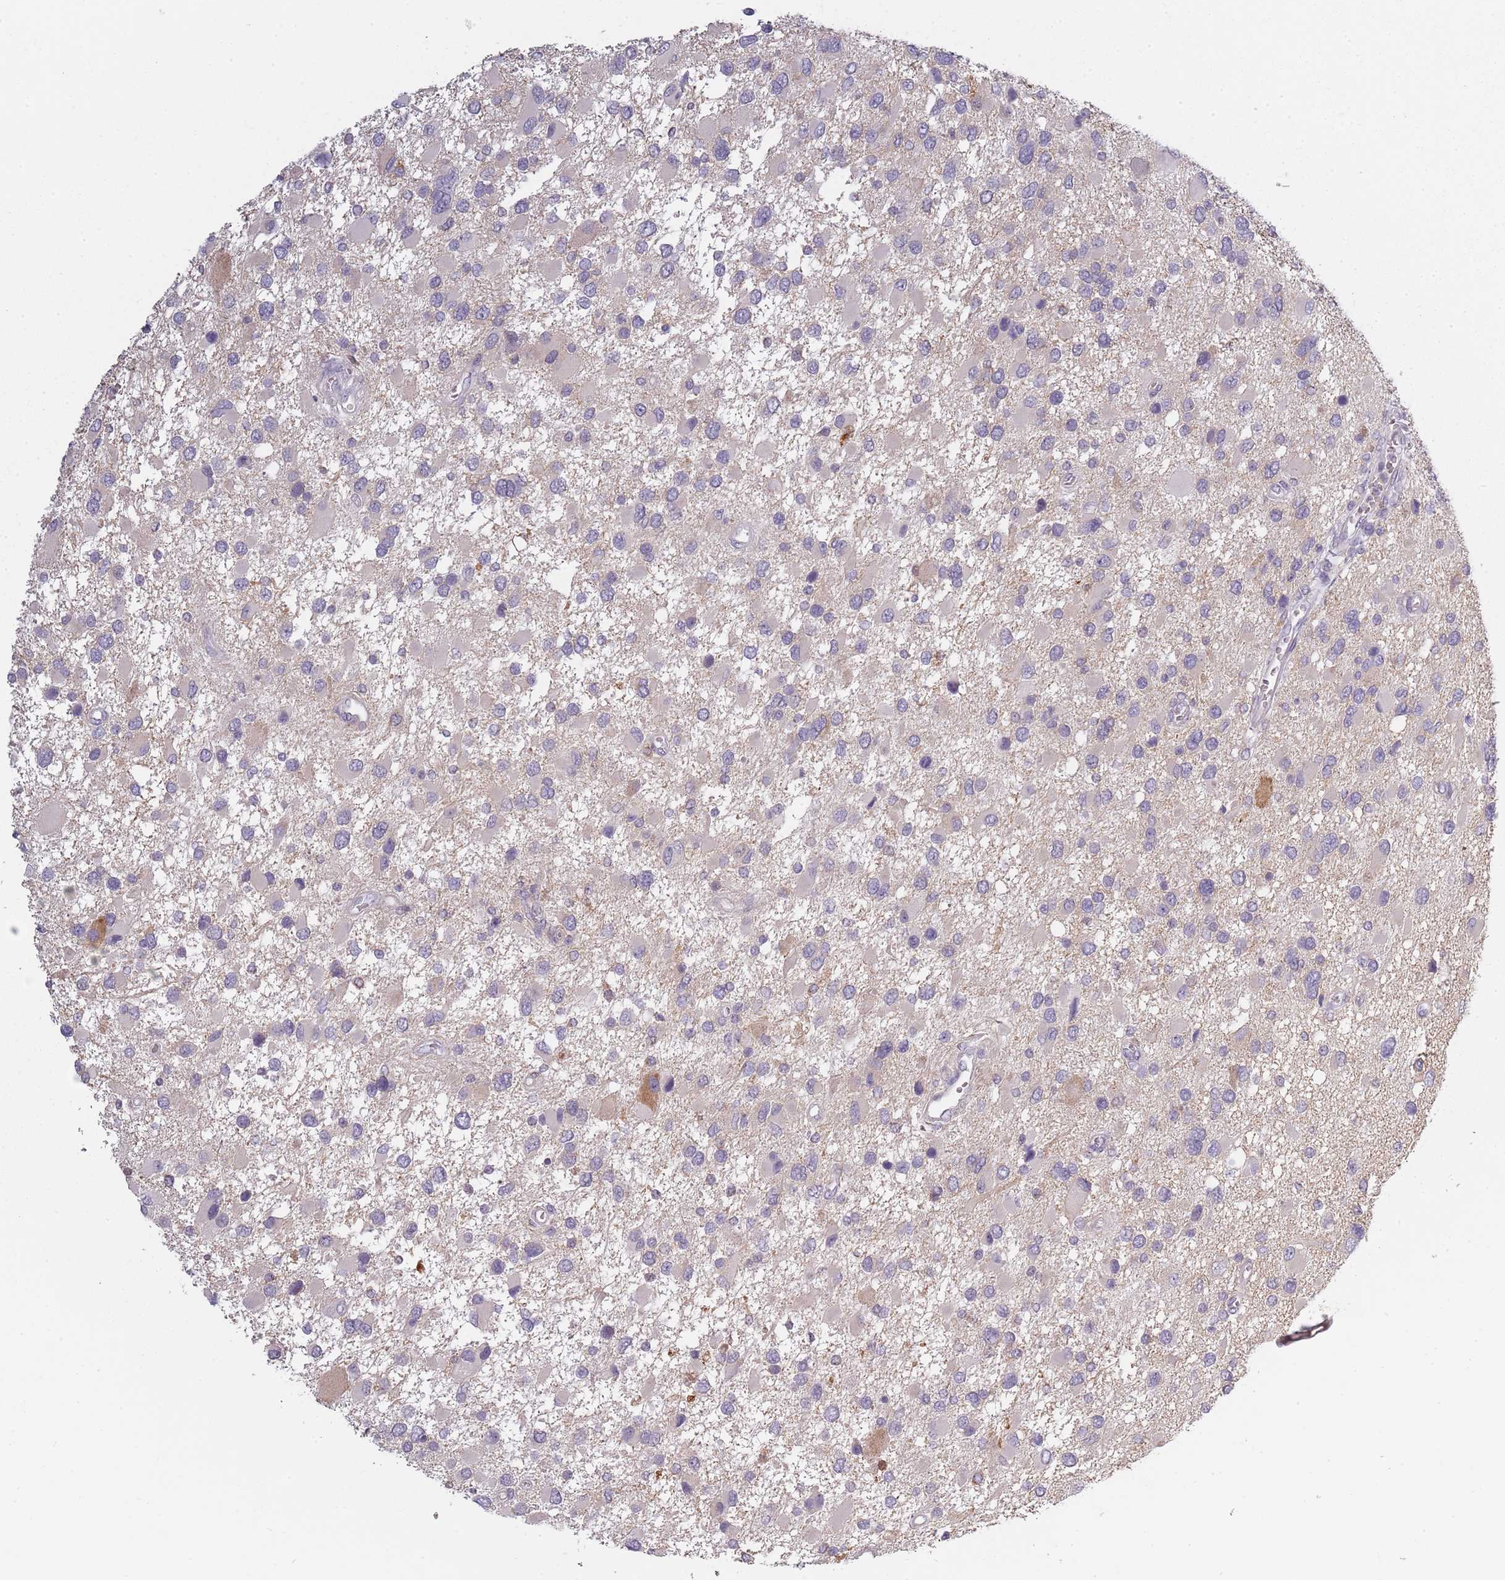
{"staining": {"intensity": "negative", "quantity": "none", "location": "none"}, "tissue": "glioma", "cell_type": "Tumor cells", "image_type": "cancer", "snomed": [{"axis": "morphology", "description": "Glioma, malignant, High grade"}, {"axis": "topography", "description": "Brain"}], "caption": "Immunohistochemistry (IHC) image of human malignant high-grade glioma stained for a protein (brown), which shows no positivity in tumor cells.", "gene": "CC2D2B", "patient": {"sex": "male", "age": 53}}